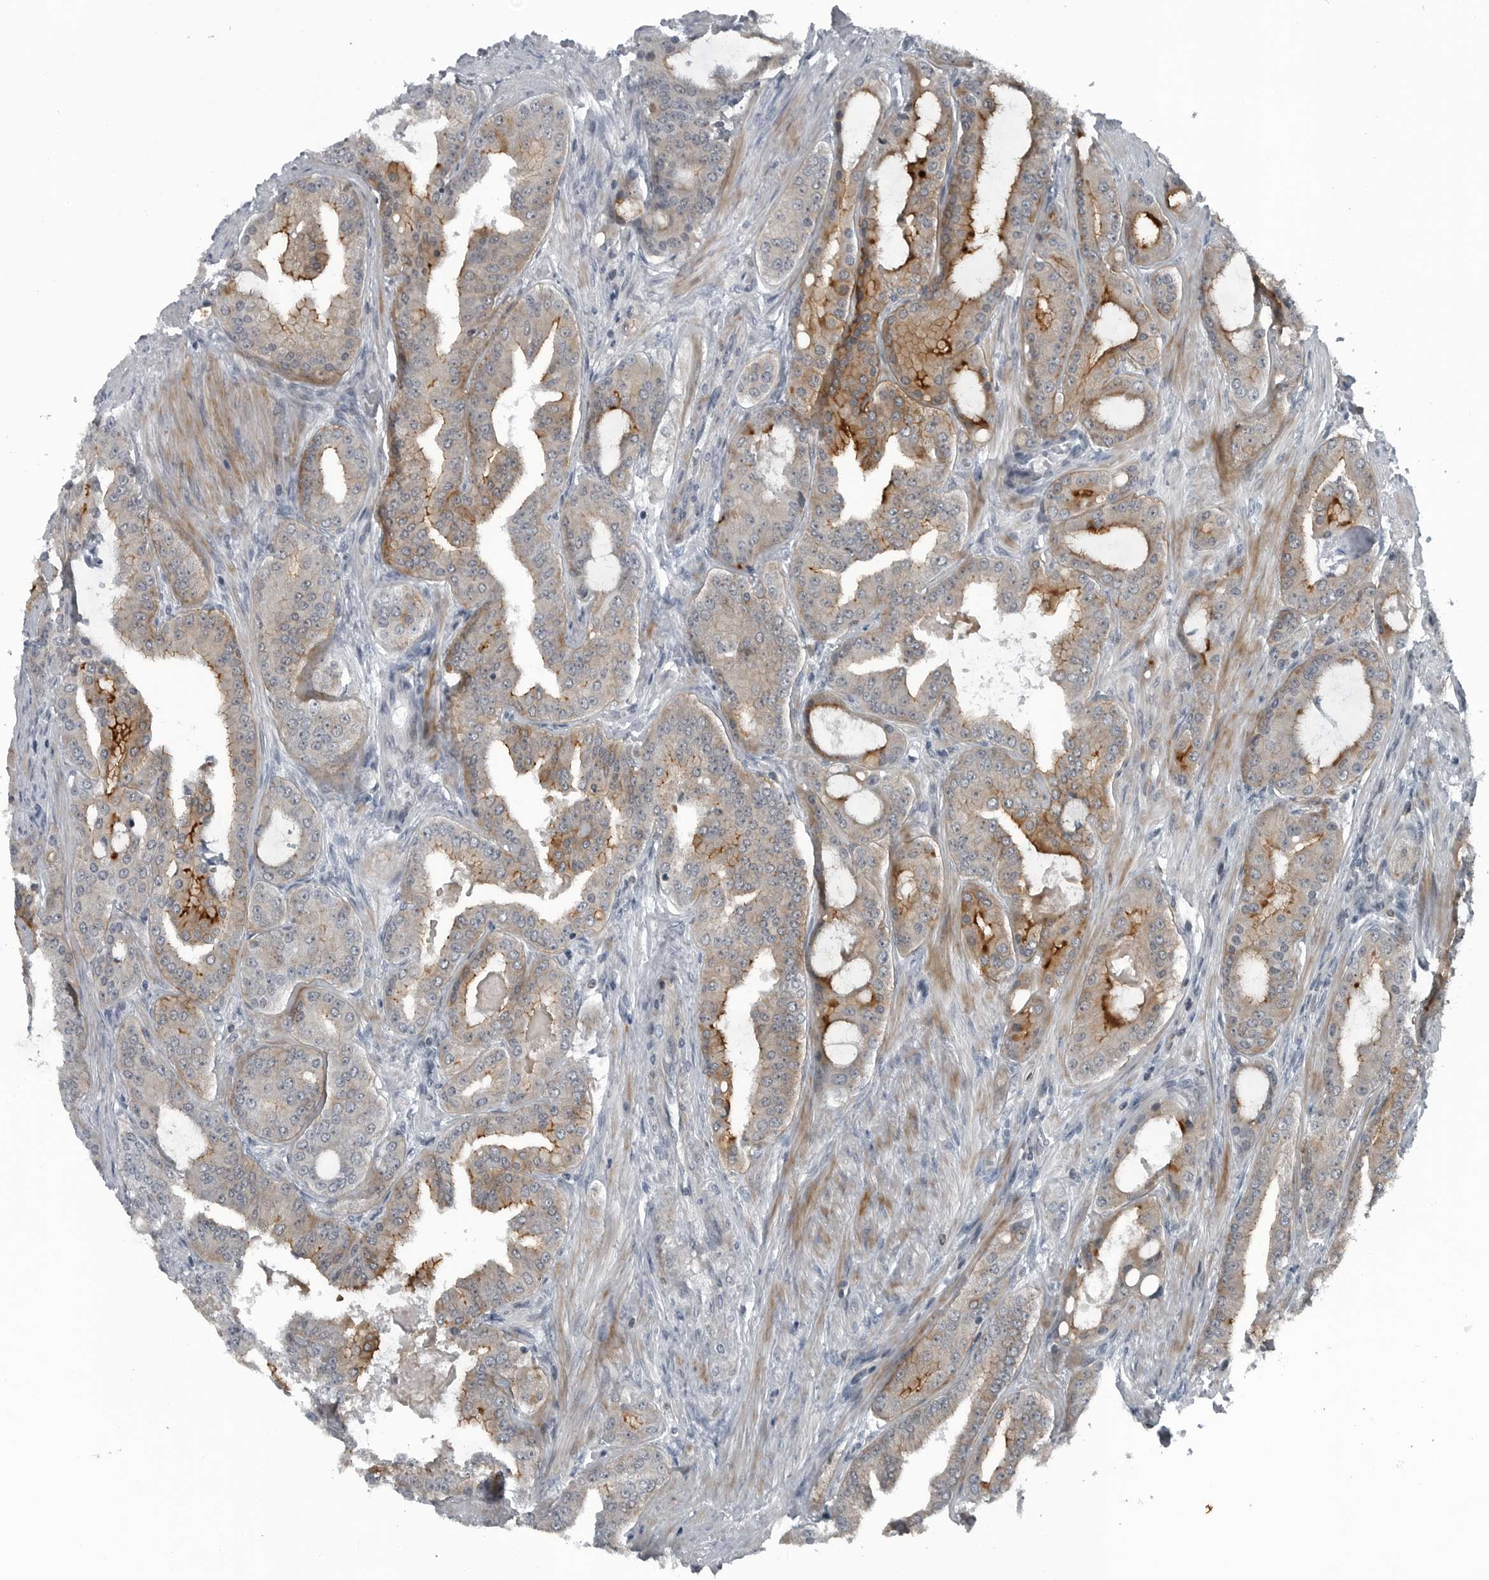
{"staining": {"intensity": "moderate", "quantity": ">75%", "location": "cytoplasmic/membranous"}, "tissue": "prostate cancer", "cell_type": "Tumor cells", "image_type": "cancer", "snomed": [{"axis": "morphology", "description": "Adenocarcinoma, High grade"}, {"axis": "topography", "description": "Prostate"}], "caption": "This is a micrograph of immunohistochemistry (IHC) staining of prostate cancer, which shows moderate staining in the cytoplasmic/membranous of tumor cells.", "gene": "GAK", "patient": {"sex": "male", "age": 60}}